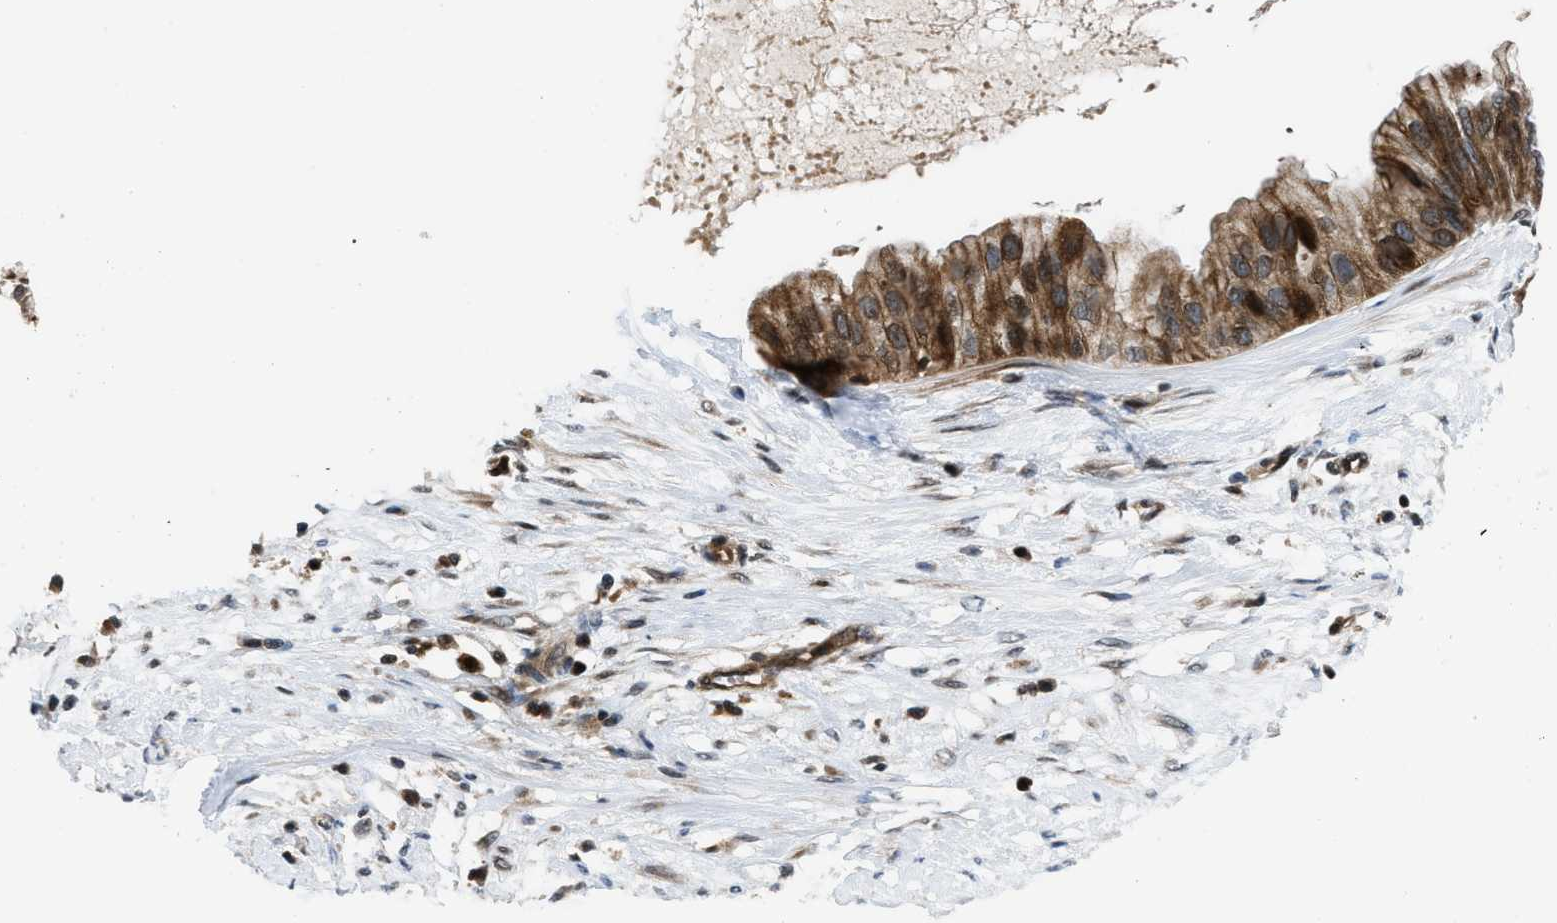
{"staining": {"intensity": "moderate", "quantity": ">75%", "location": "cytoplasmic/membranous,nuclear"}, "tissue": "ovarian cancer", "cell_type": "Tumor cells", "image_type": "cancer", "snomed": [{"axis": "morphology", "description": "Cystadenocarcinoma, mucinous, NOS"}, {"axis": "topography", "description": "Ovary"}], "caption": "Human ovarian mucinous cystadenocarcinoma stained for a protein (brown) displays moderate cytoplasmic/membranous and nuclear positive staining in about >75% of tumor cells.", "gene": "CTBS", "patient": {"sex": "female", "age": 80}}